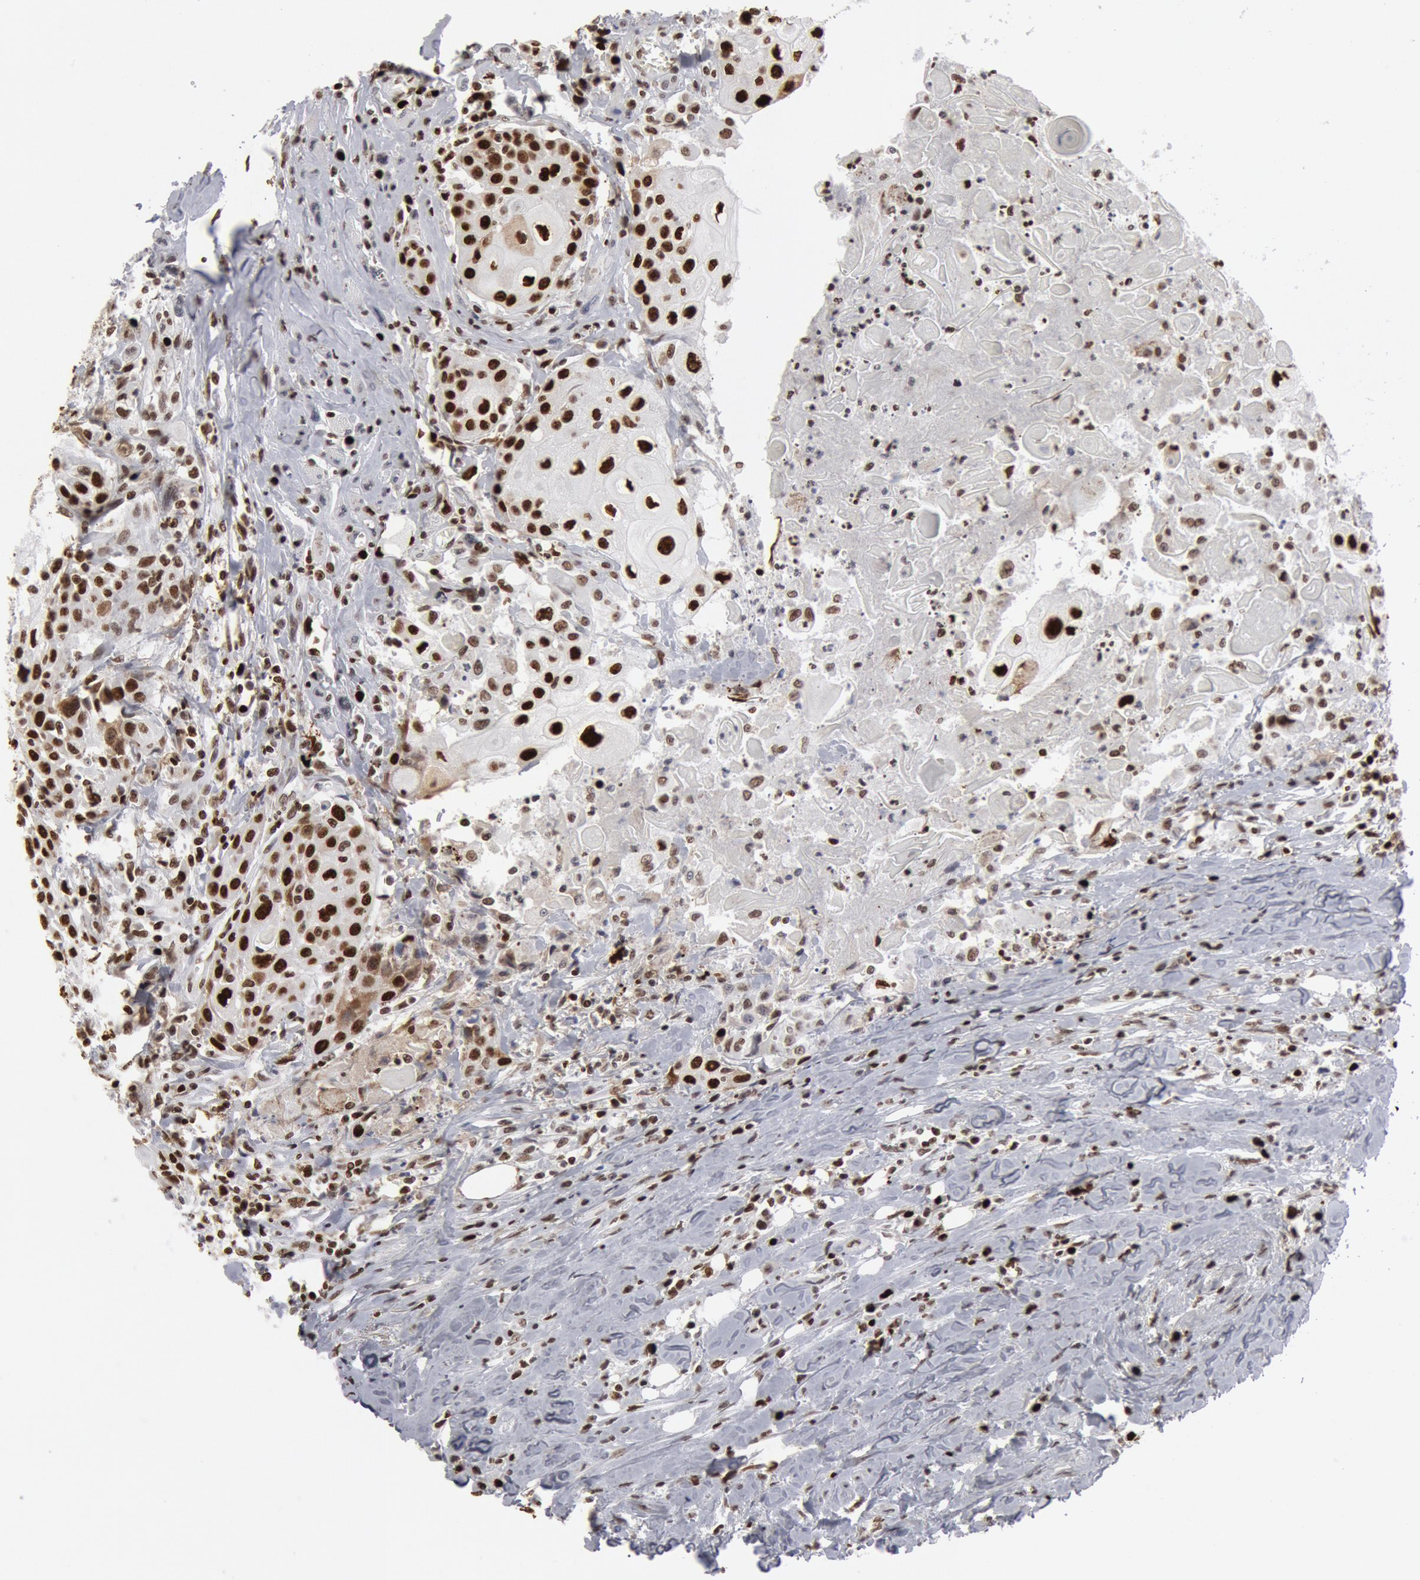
{"staining": {"intensity": "strong", "quantity": ">75%", "location": "nuclear"}, "tissue": "head and neck cancer", "cell_type": "Tumor cells", "image_type": "cancer", "snomed": [{"axis": "morphology", "description": "Squamous cell carcinoma, NOS"}, {"axis": "topography", "description": "Oral tissue"}, {"axis": "topography", "description": "Head-Neck"}], "caption": "Head and neck squamous cell carcinoma was stained to show a protein in brown. There is high levels of strong nuclear positivity in about >75% of tumor cells.", "gene": "SUB1", "patient": {"sex": "female", "age": 82}}